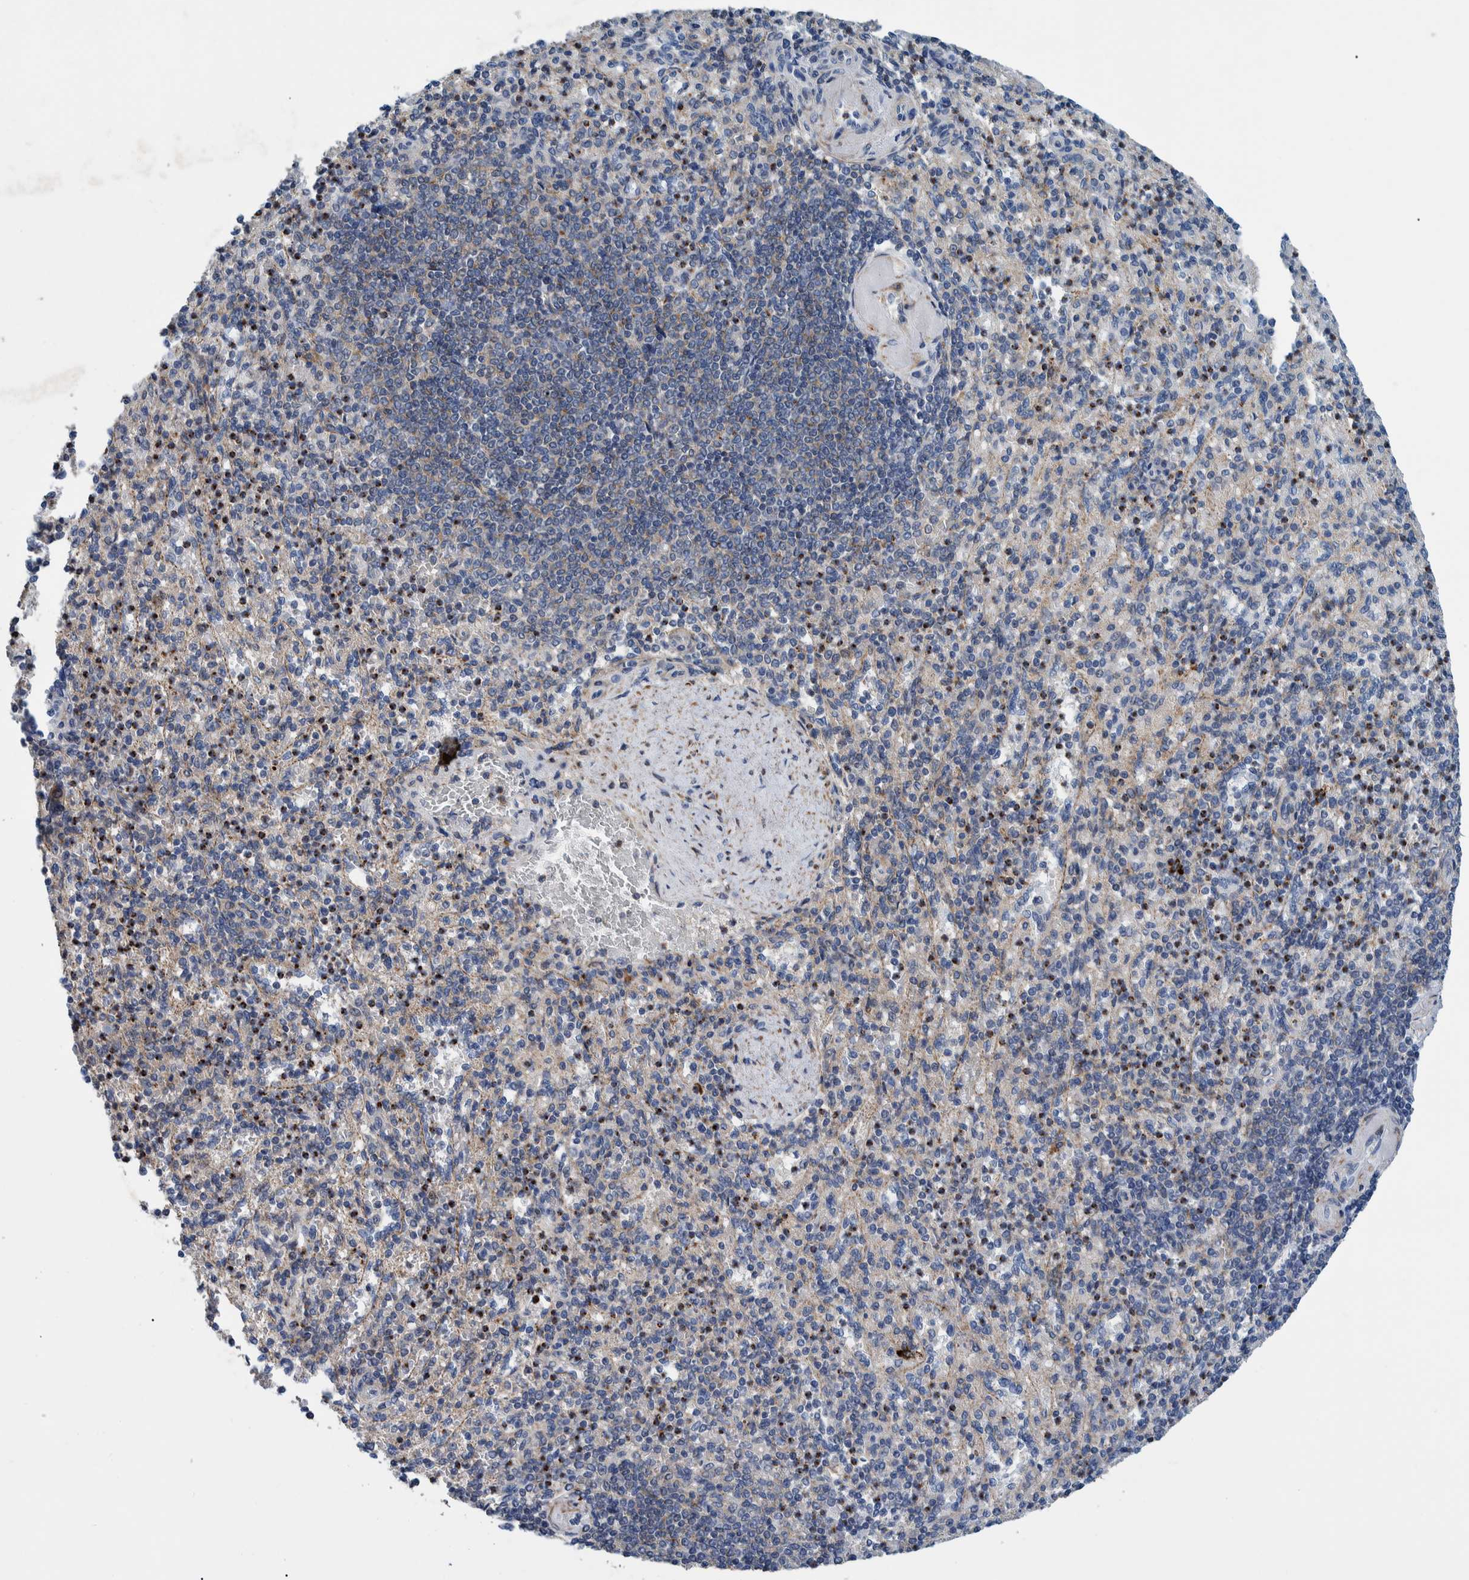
{"staining": {"intensity": "moderate", "quantity": "<25%", "location": "cytoplasmic/membranous"}, "tissue": "spleen", "cell_type": "Cells in red pulp", "image_type": "normal", "snomed": [{"axis": "morphology", "description": "Normal tissue, NOS"}, {"axis": "topography", "description": "Spleen"}], "caption": "Unremarkable spleen reveals moderate cytoplasmic/membranous expression in about <25% of cells in red pulp, visualized by immunohistochemistry.", "gene": "MKS1", "patient": {"sex": "female", "age": 74}}